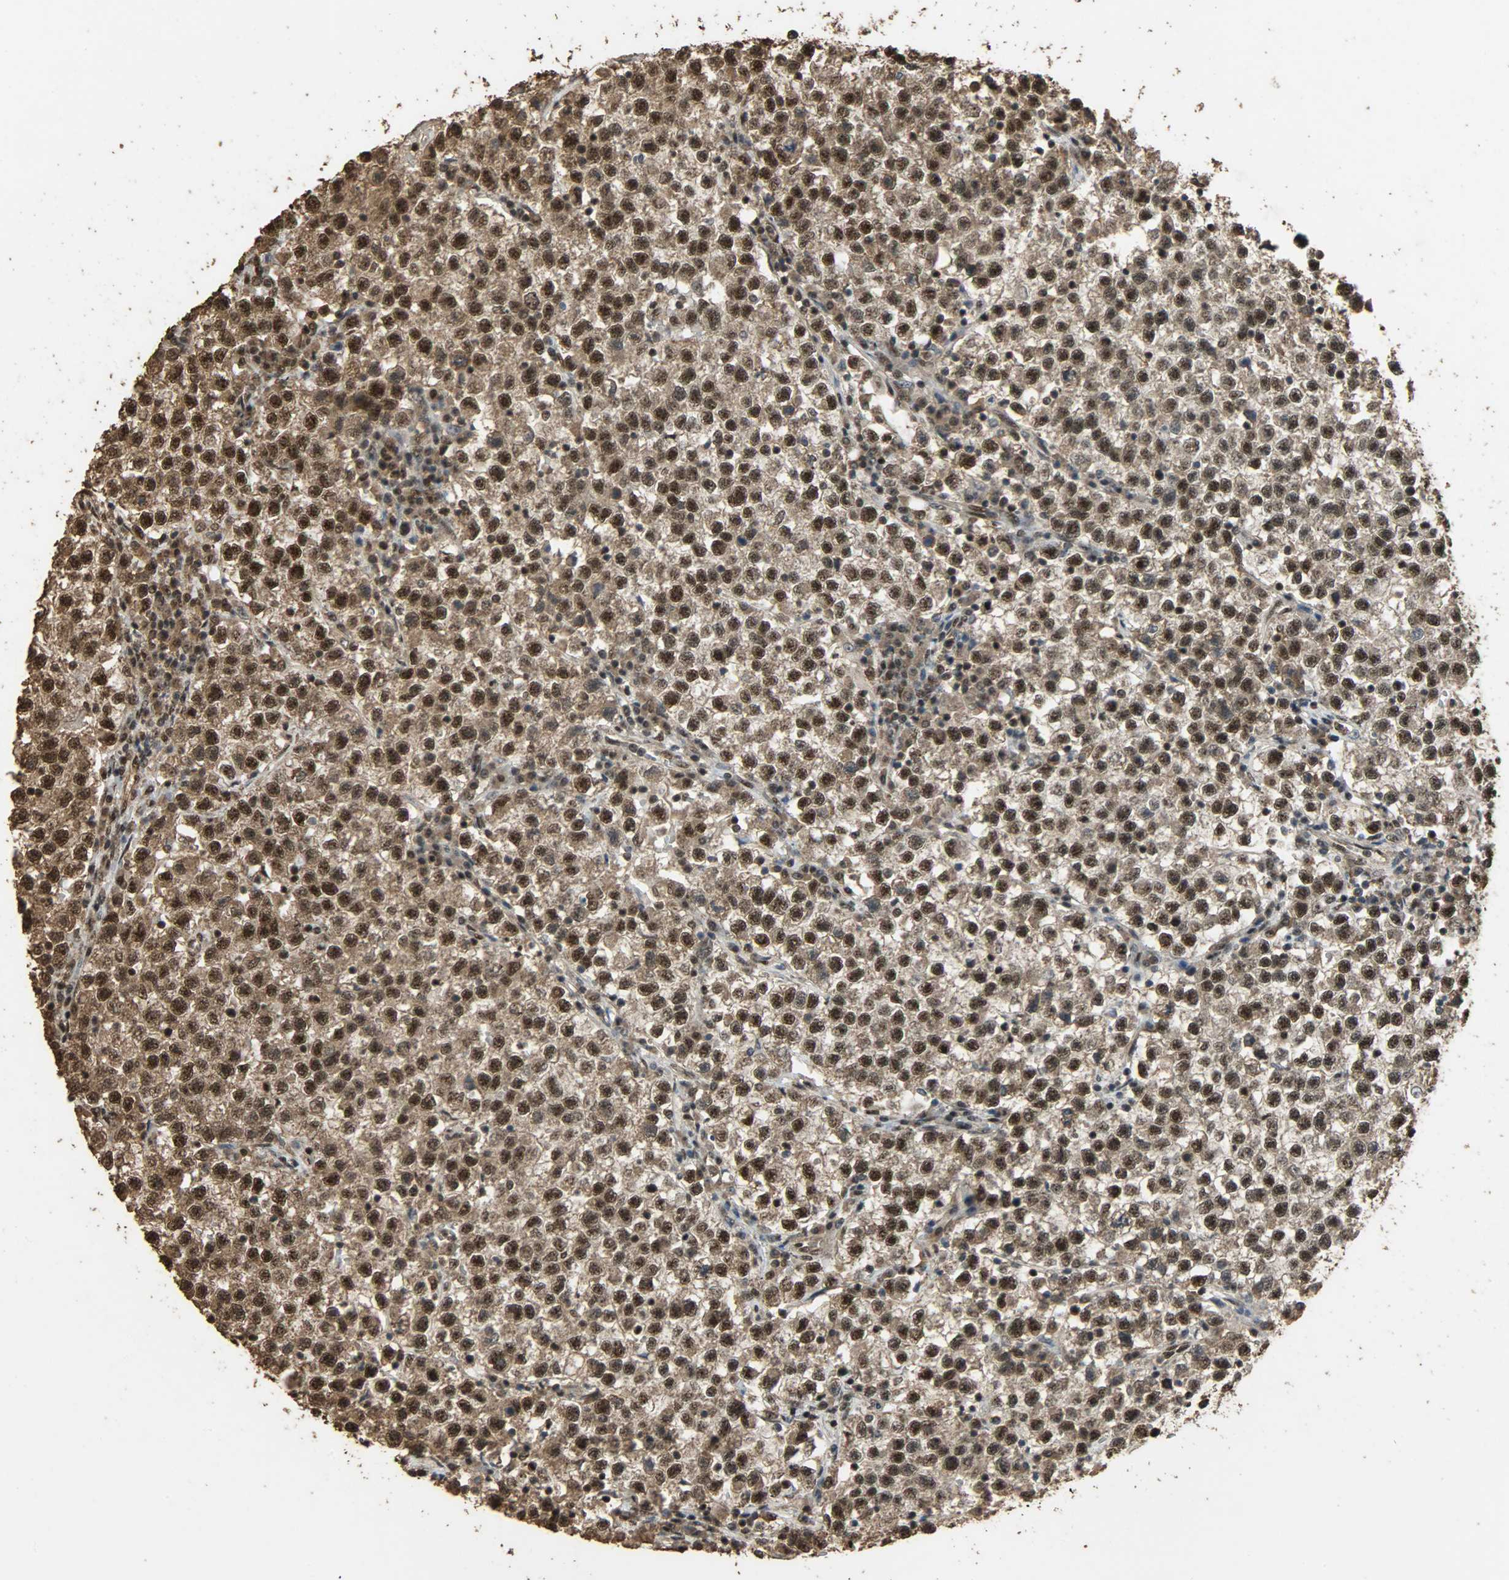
{"staining": {"intensity": "strong", "quantity": ">75%", "location": "cytoplasmic/membranous,nuclear"}, "tissue": "testis cancer", "cell_type": "Tumor cells", "image_type": "cancer", "snomed": [{"axis": "morphology", "description": "Seminoma, NOS"}, {"axis": "topography", "description": "Testis"}], "caption": "The micrograph shows staining of seminoma (testis), revealing strong cytoplasmic/membranous and nuclear protein staining (brown color) within tumor cells.", "gene": "CCNT2", "patient": {"sex": "male", "age": 22}}